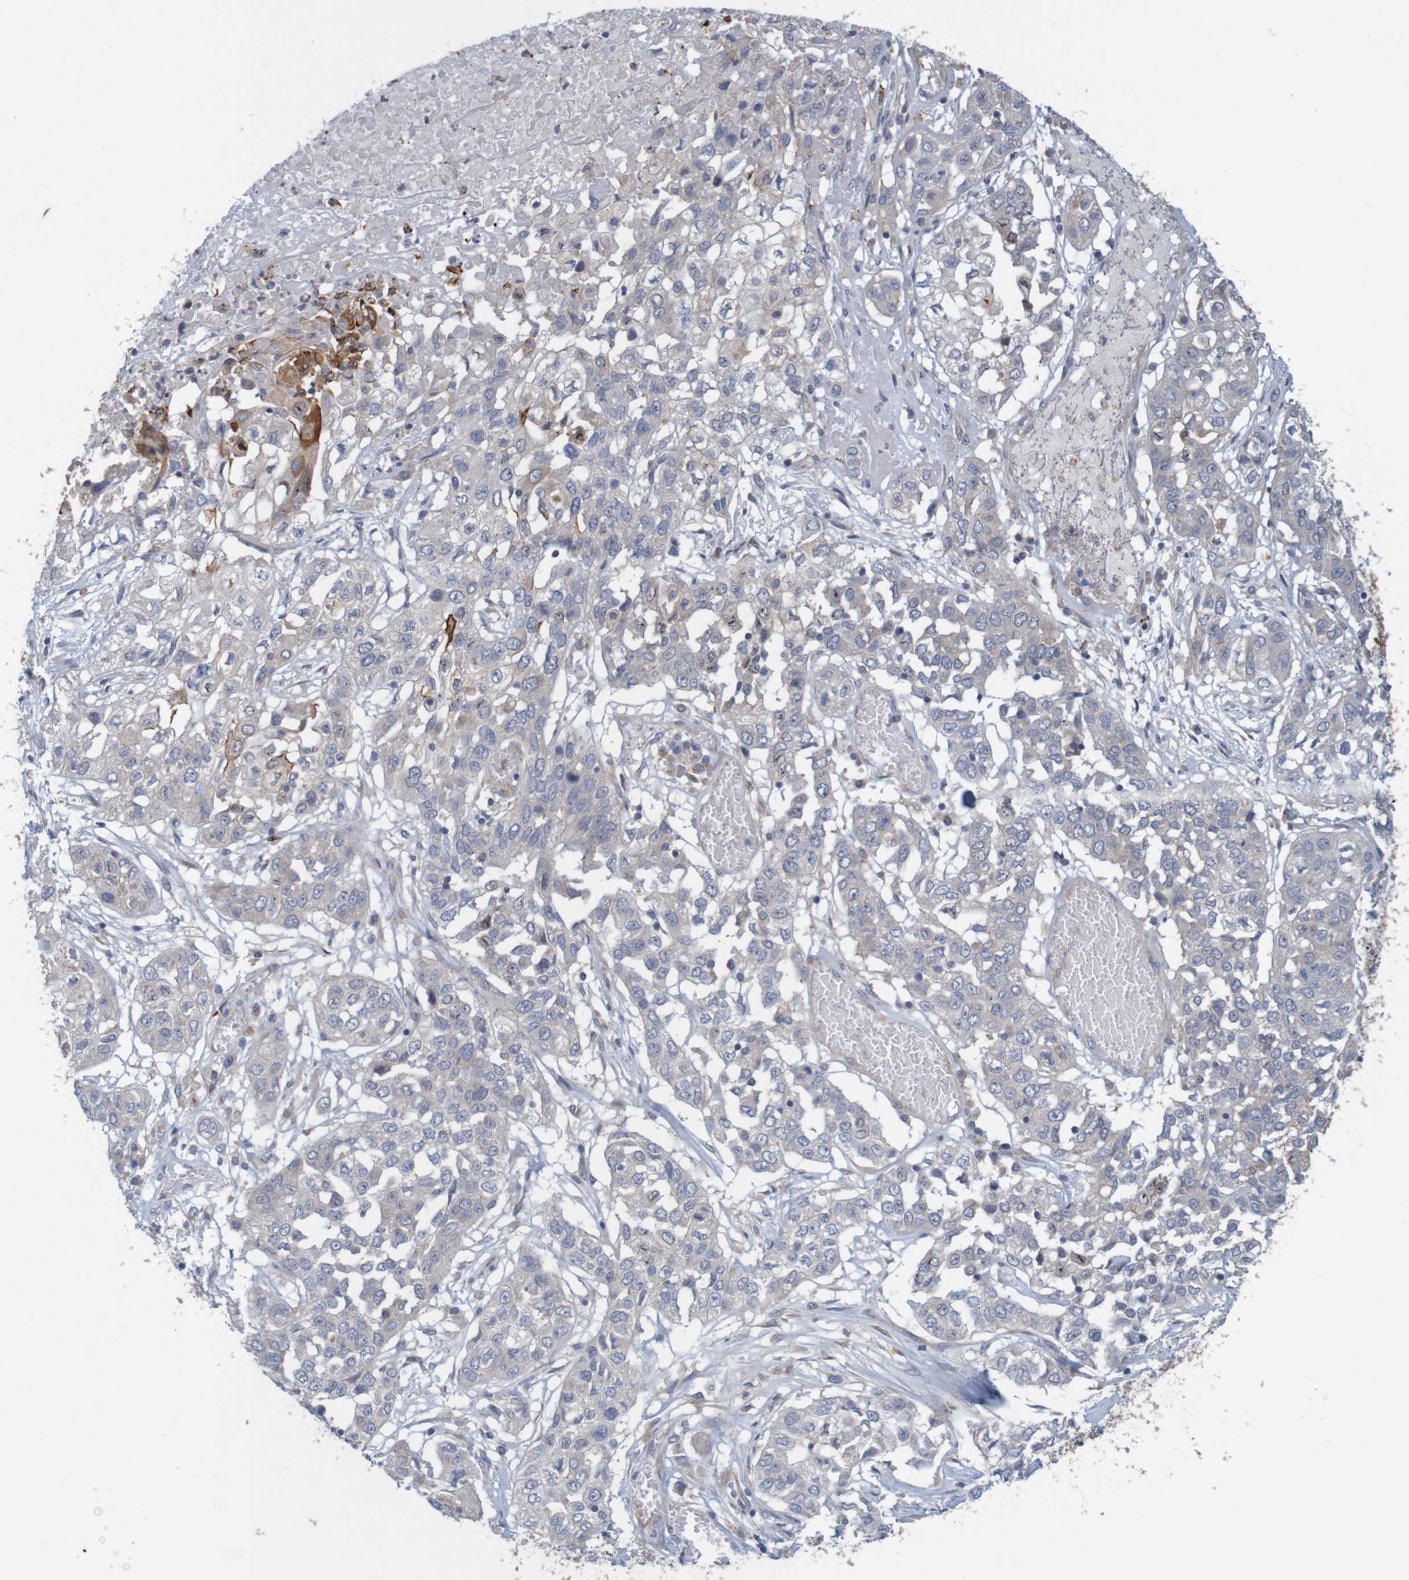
{"staining": {"intensity": "negative", "quantity": "none", "location": "none"}, "tissue": "lung cancer", "cell_type": "Tumor cells", "image_type": "cancer", "snomed": [{"axis": "morphology", "description": "Squamous cell carcinoma, NOS"}, {"axis": "topography", "description": "Lung"}], "caption": "Protein analysis of lung cancer reveals no significant positivity in tumor cells.", "gene": "KRT23", "patient": {"sex": "male", "age": 71}}